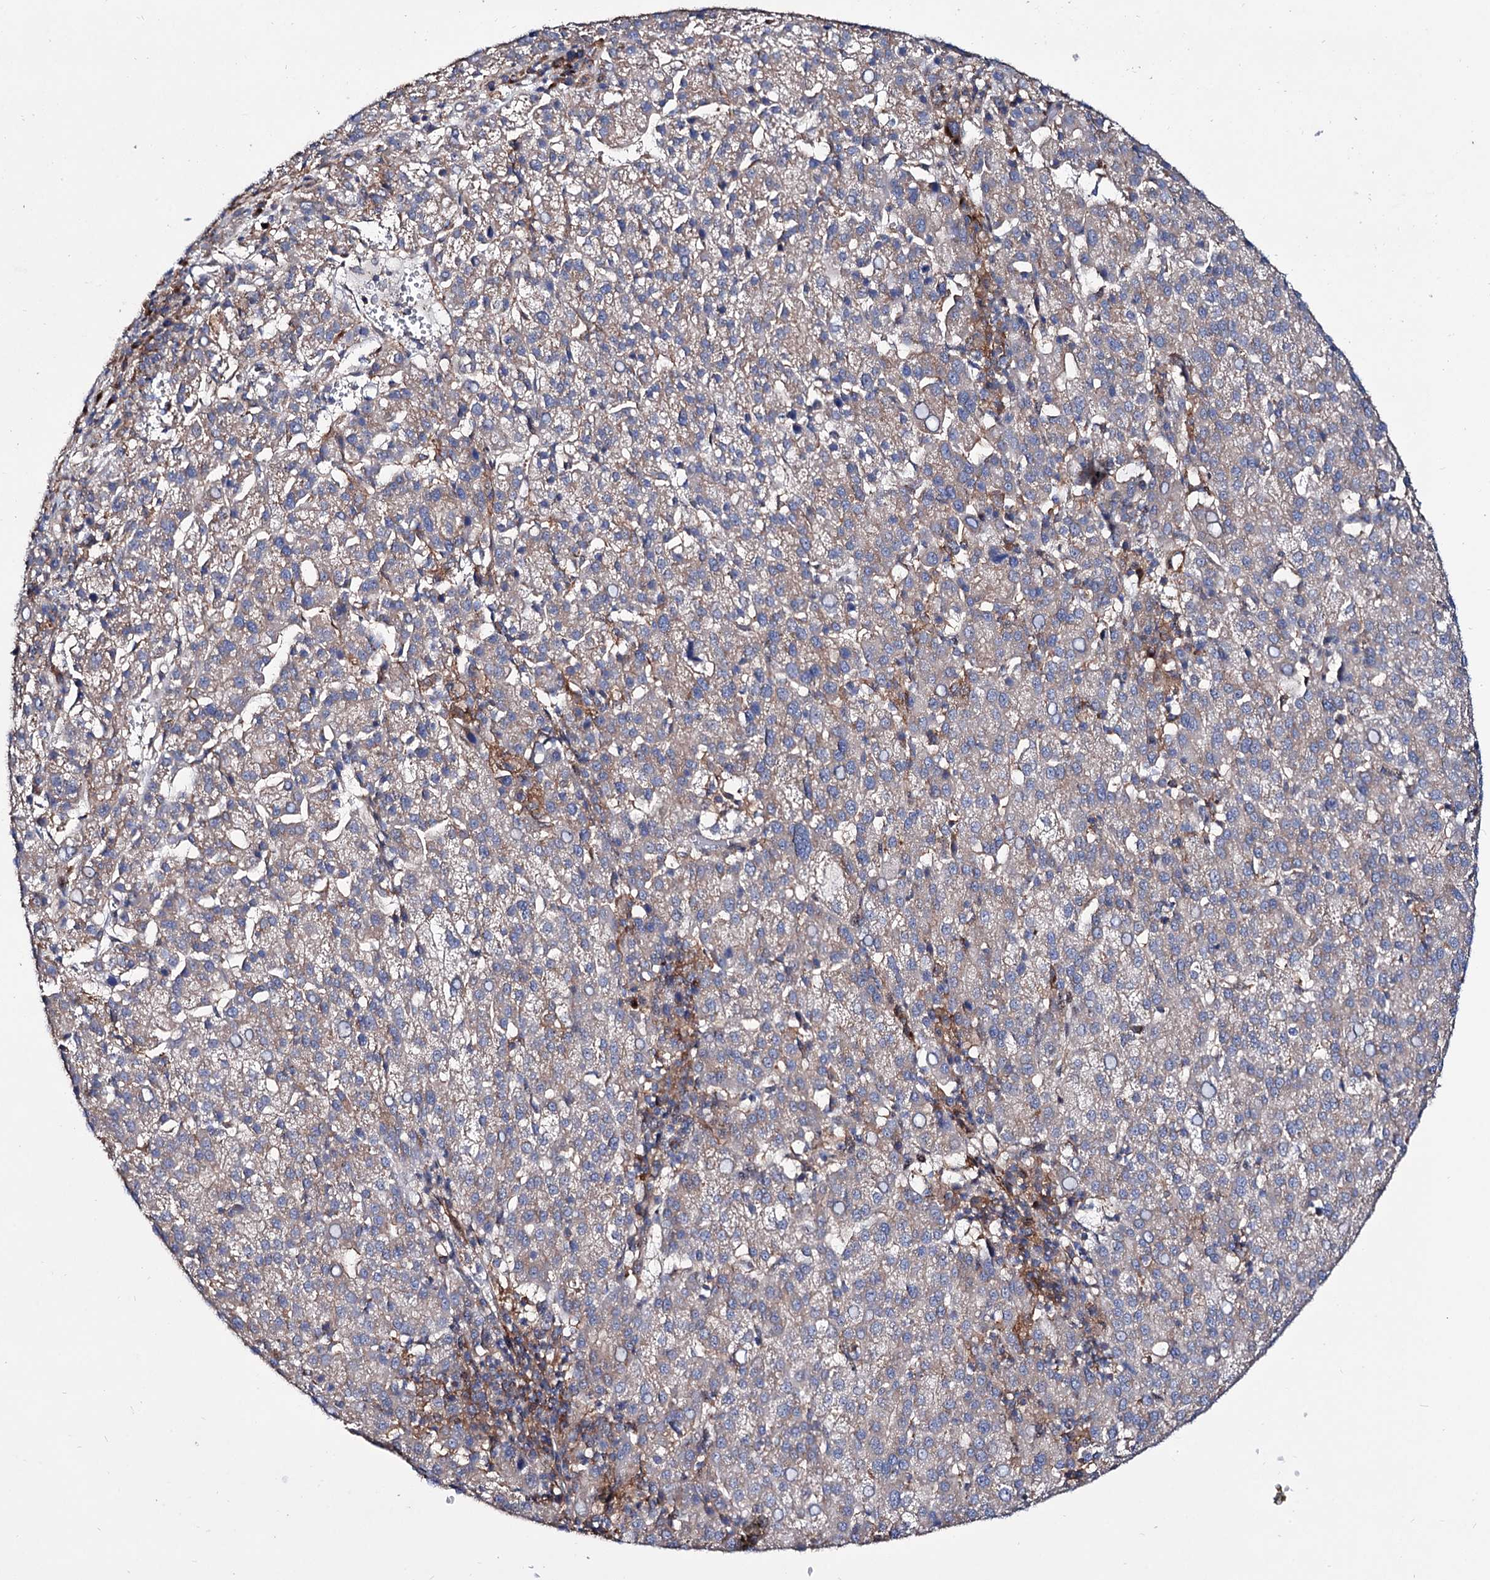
{"staining": {"intensity": "moderate", "quantity": ">75%", "location": "cytoplasmic/membranous"}, "tissue": "liver cancer", "cell_type": "Tumor cells", "image_type": "cancer", "snomed": [{"axis": "morphology", "description": "Carcinoma, Hepatocellular, NOS"}, {"axis": "topography", "description": "Liver"}], "caption": "The micrograph displays staining of hepatocellular carcinoma (liver), revealing moderate cytoplasmic/membranous protein staining (brown color) within tumor cells.", "gene": "SEC24A", "patient": {"sex": "female", "age": 58}}